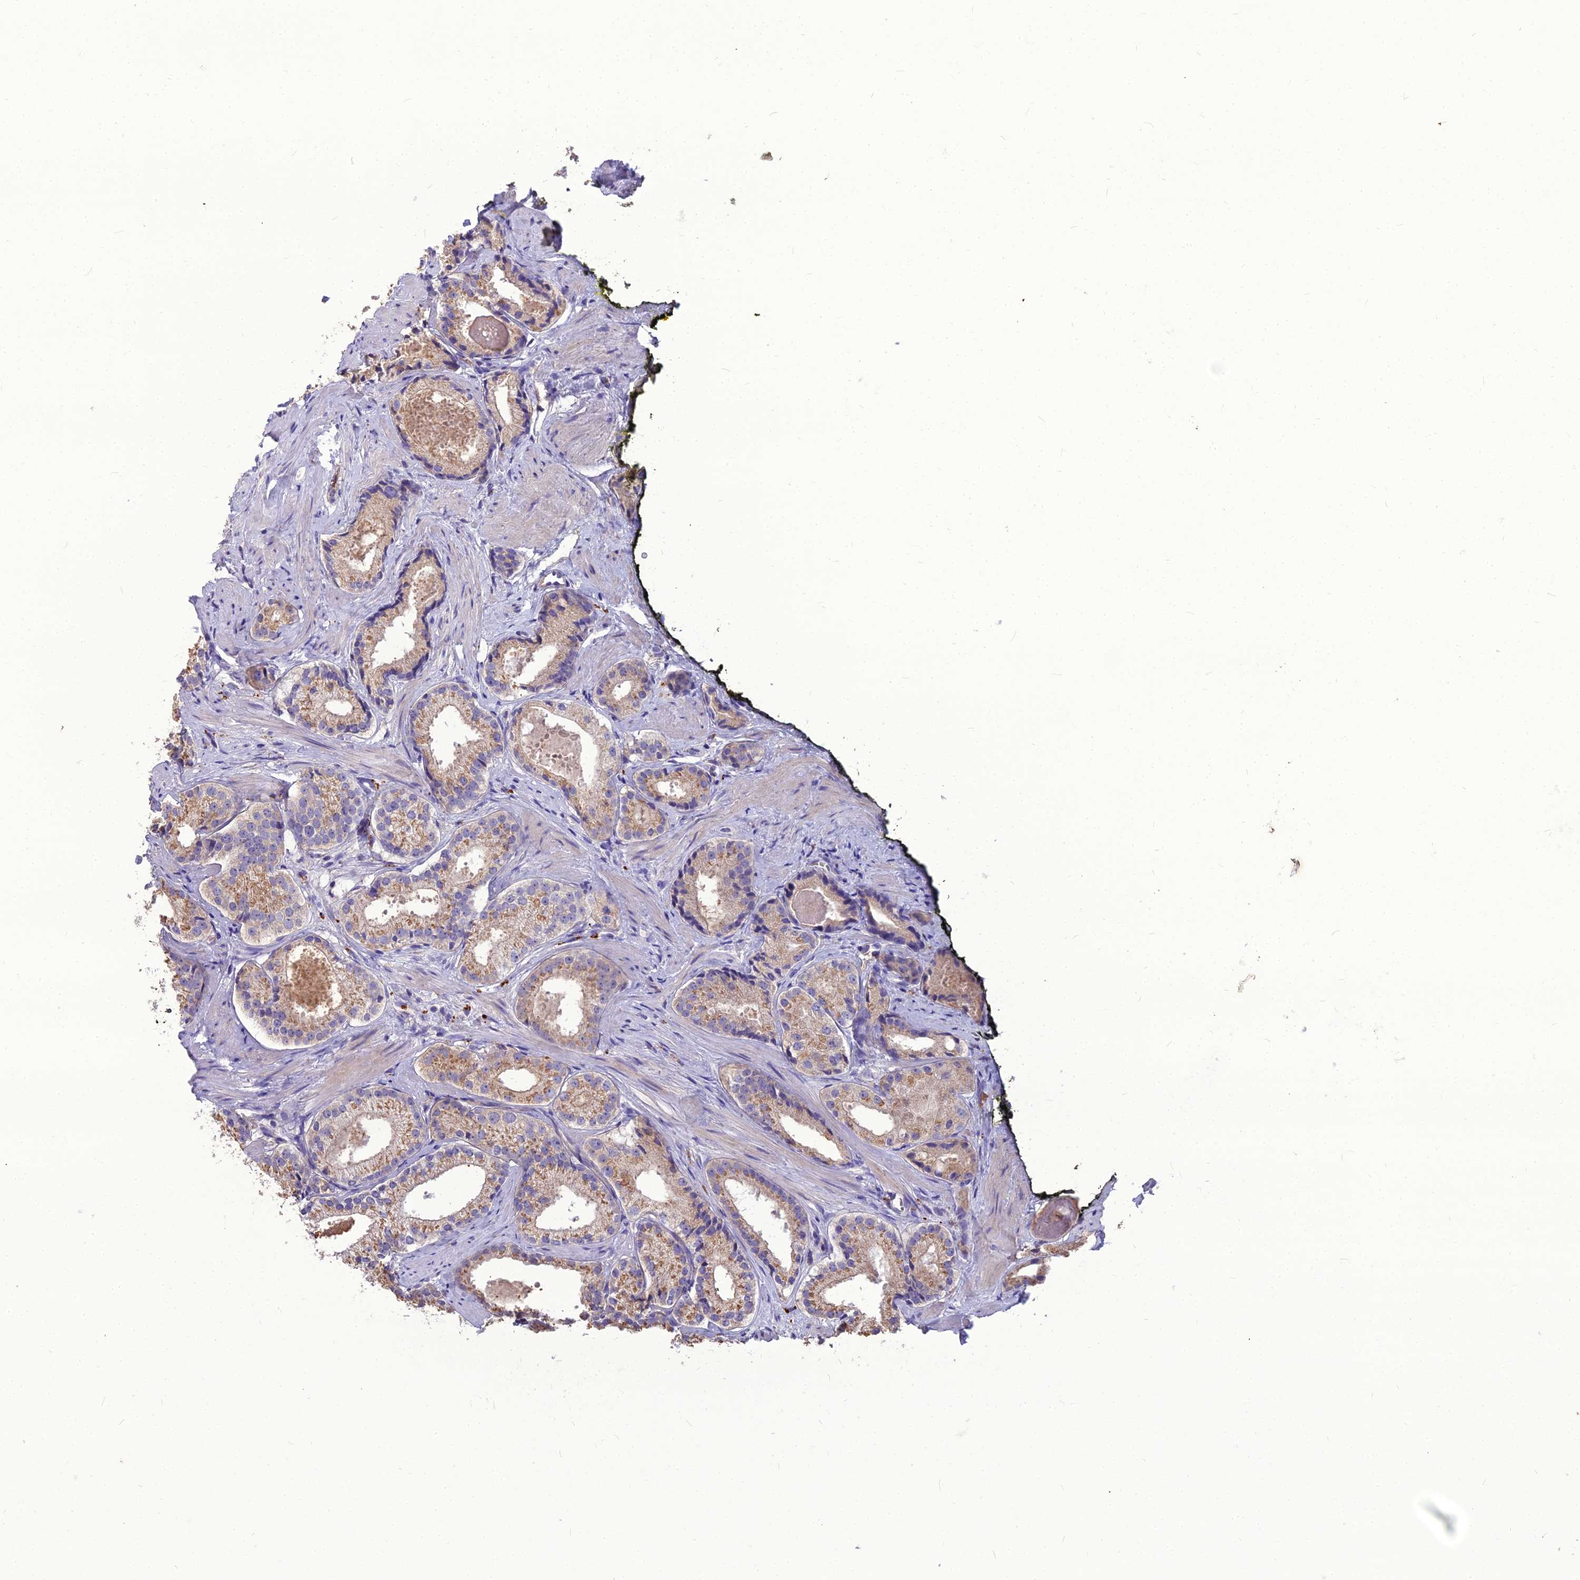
{"staining": {"intensity": "weak", "quantity": ">75%", "location": "cytoplasmic/membranous"}, "tissue": "prostate cancer", "cell_type": "Tumor cells", "image_type": "cancer", "snomed": [{"axis": "morphology", "description": "Adenocarcinoma, Low grade"}, {"axis": "topography", "description": "Prostate"}], "caption": "Immunohistochemistry (IHC) photomicrograph of neoplastic tissue: prostate cancer (adenocarcinoma (low-grade)) stained using immunohistochemistry displays low levels of weak protein expression localized specifically in the cytoplasmic/membranous of tumor cells, appearing as a cytoplasmic/membranous brown color.", "gene": "PCED1B", "patient": {"sex": "male", "age": 57}}